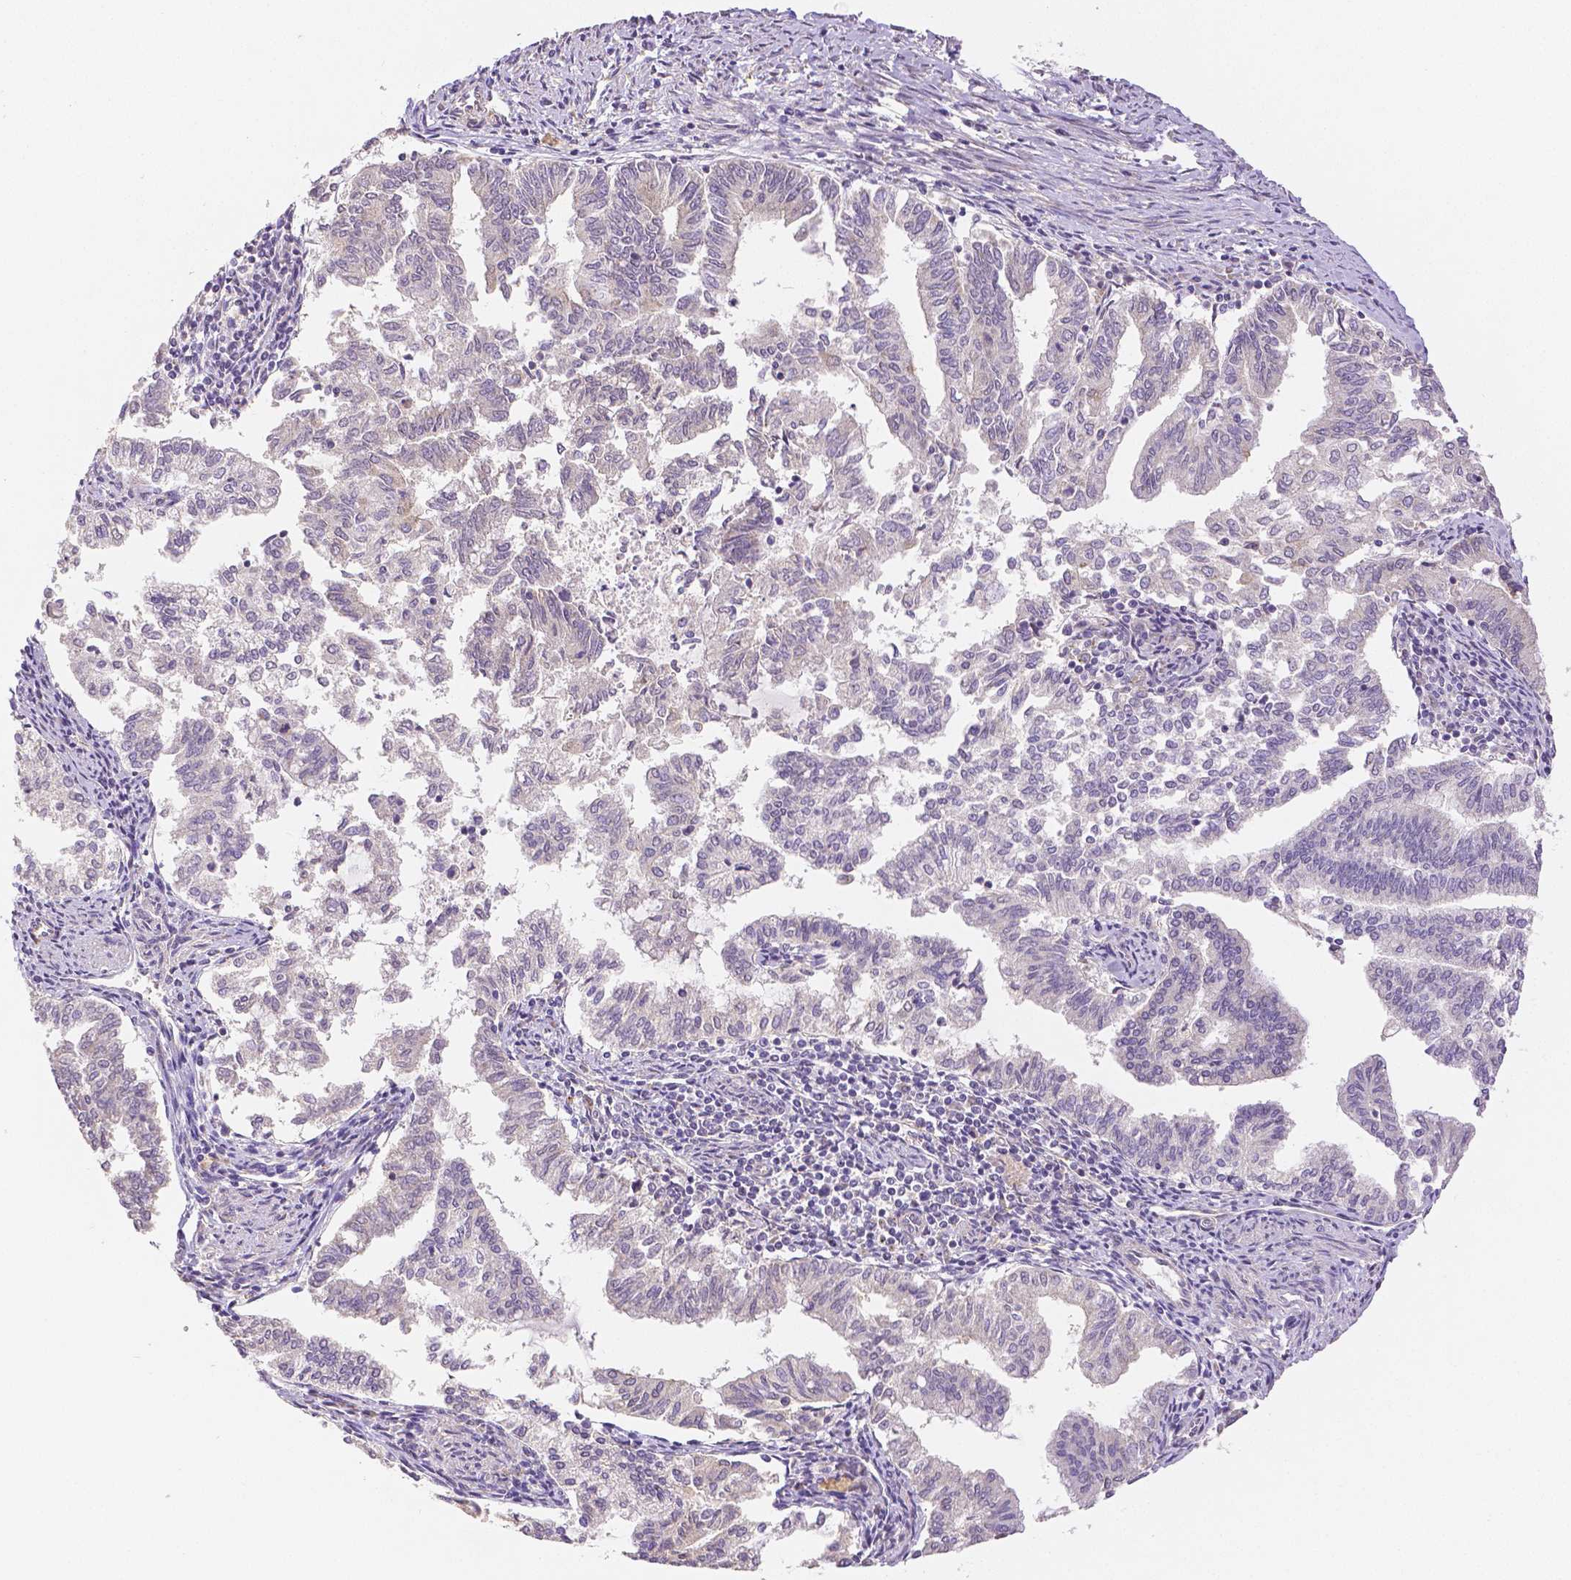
{"staining": {"intensity": "negative", "quantity": "none", "location": "none"}, "tissue": "endometrial cancer", "cell_type": "Tumor cells", "image_type": "cancer", "snomed": [{"axis": "morphology", "description": "Adenocarcinoma, NOS"}, {"axis": "topography", "description": "Endometrium"}], "caption": "There is no significant staining in tumor cells of adenocarcinoma (endometrial).", "gene": "RHOT1", "patient": {"sex": "female", "age": 79}}